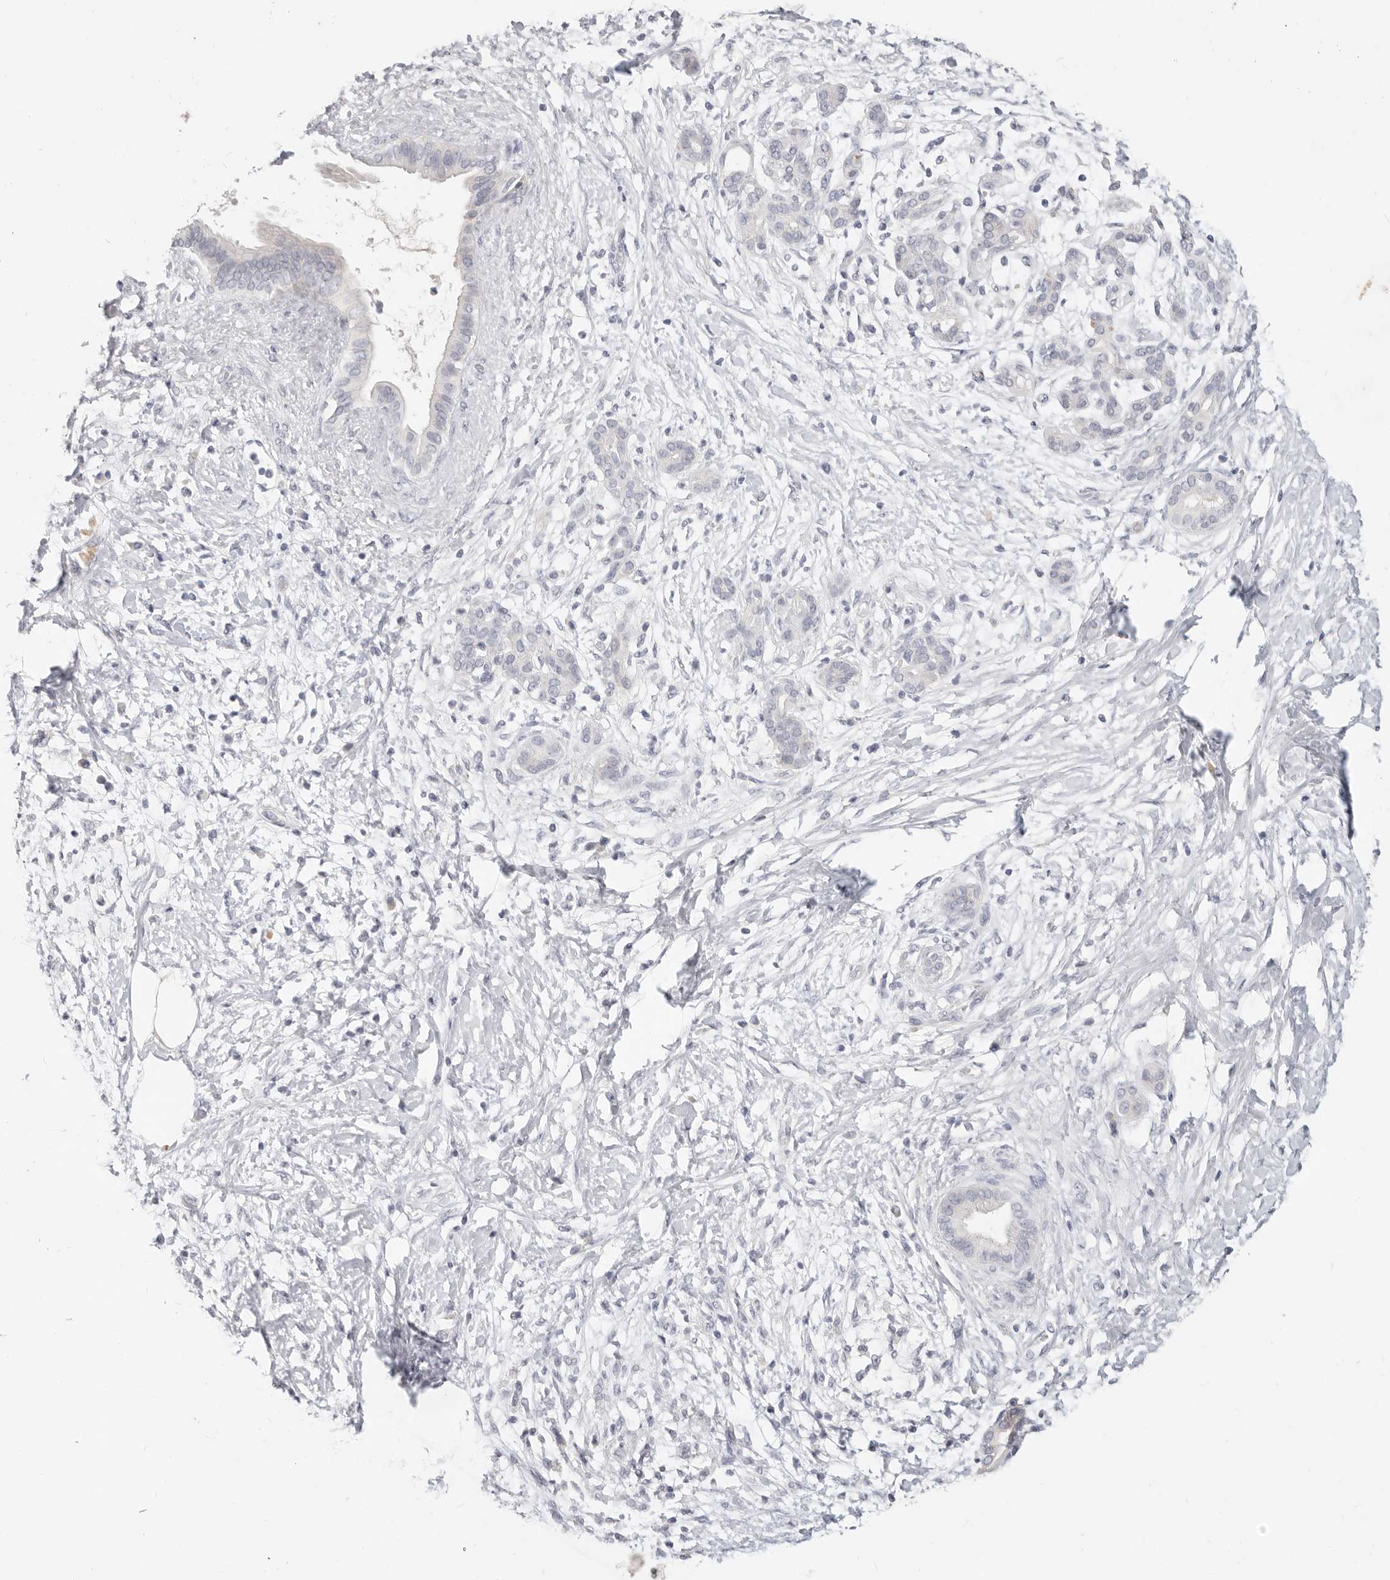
{"staining": {"intensity": "negative", "quantity": "none", "location": "none"}, "tissue": "pancreatic cancer", "cell_type": "Tumor cells", "image_type": "cancer", "snomed": [{"axis": "morphology", "description": "Adenocarcinoma, NOS"}, {"axis": "topography", "description": "Pancreas"}], "caption": "Immunohistochemistry micrograph of neoplastic tissue: human pancreatic cancer stained with DAB exhibits no significant protein positivity in tumor cells.", "gene": "TMEM63B", "patient": {"sex": "male", "age": 58}}